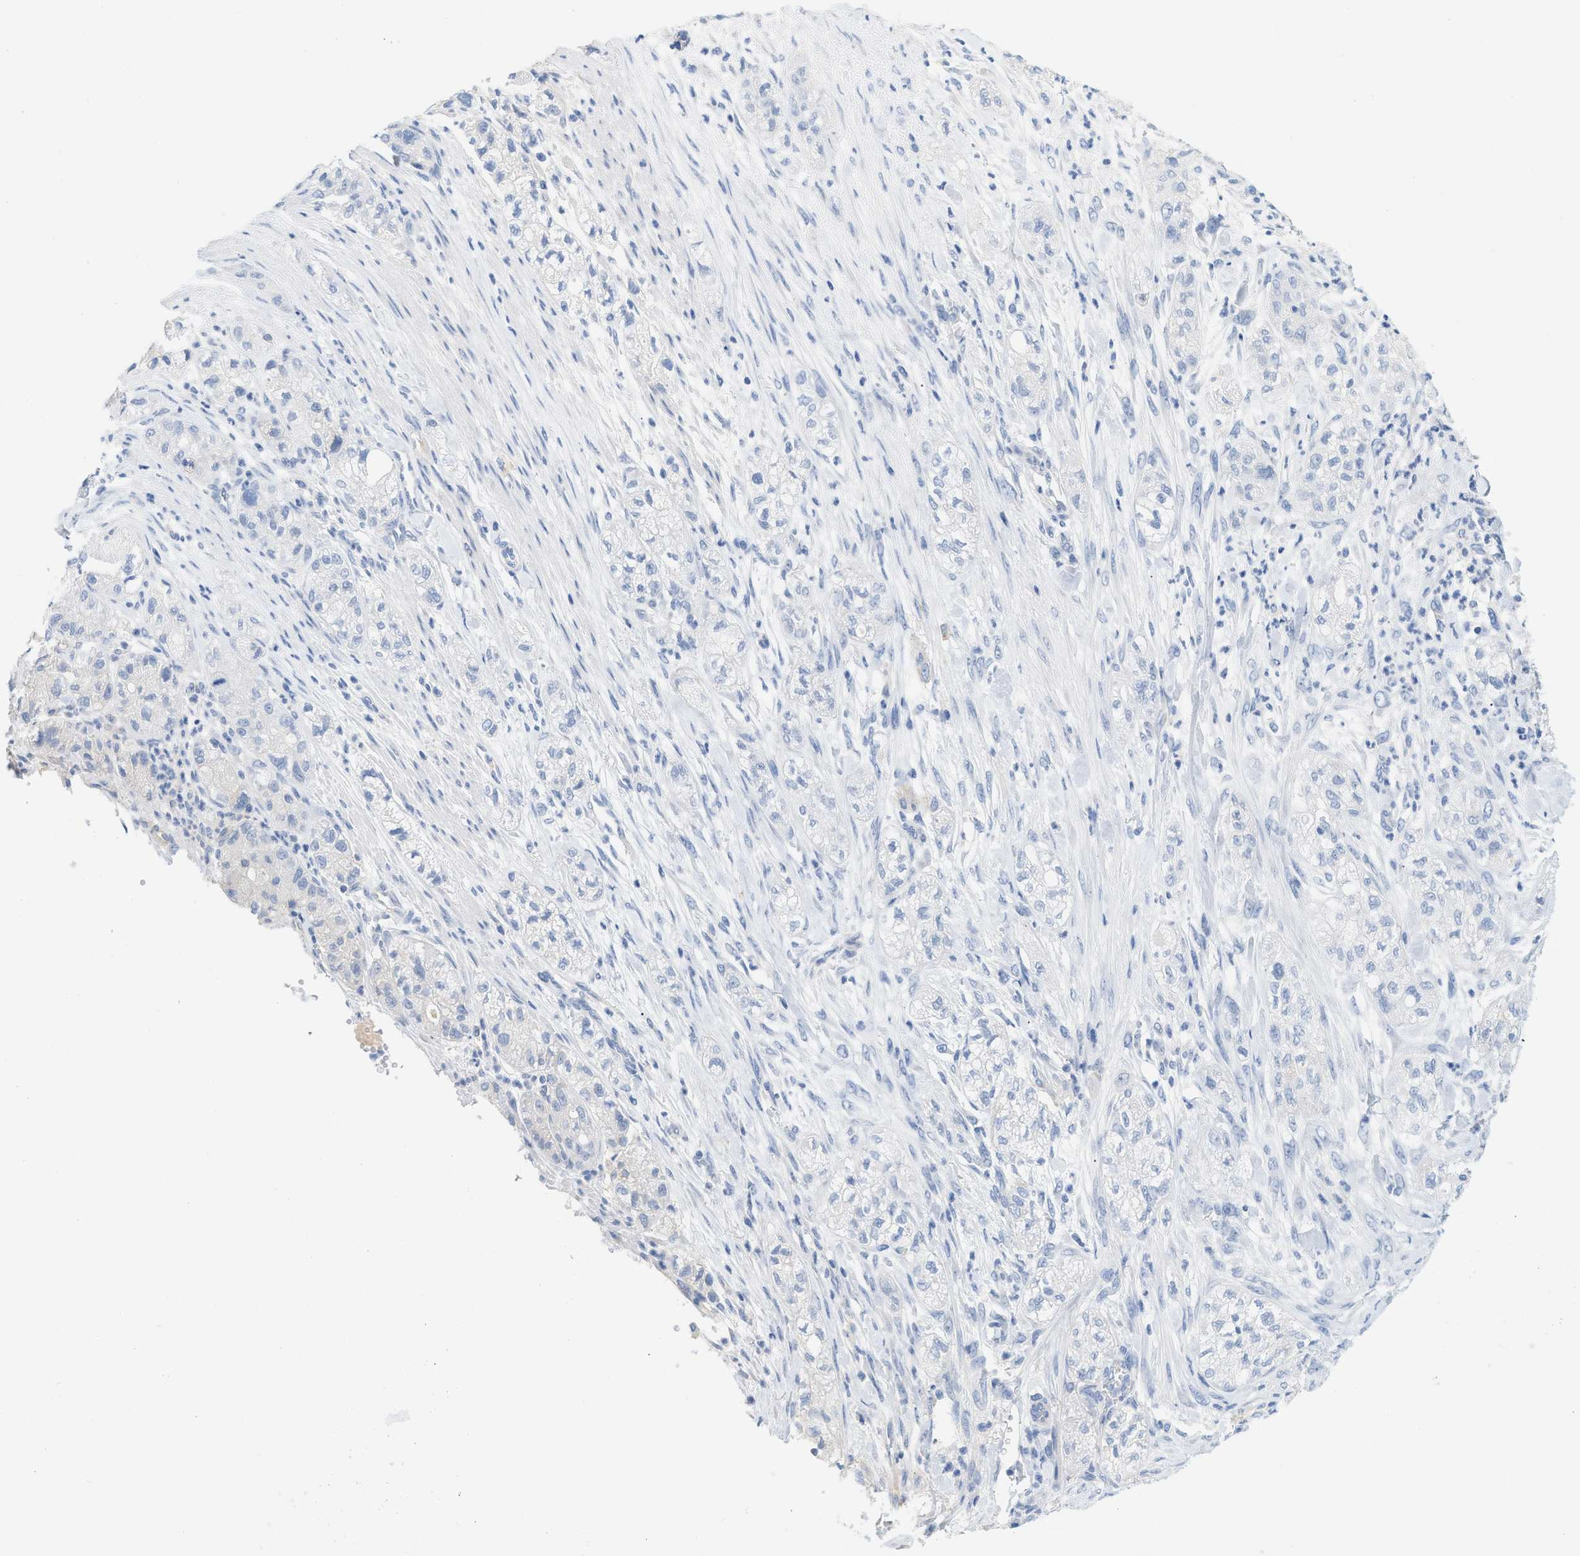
{"staining": {"intensity": "negative", "quantity": "none", "location": "none"}, "tissue": "pancreatic cancer", "cell_type": "Tumor cells", "image_type": "cancer", "snomed": [{"axis": "morphology", "description": "Adenocarcinoma, NOS"}, {"axis": "topography", "description": "Pancreas"}], "caption": "The image demonstrates no staining of tumor cells in pancreatic cancer.", "gene": "PAPPA", "patient": {"sex": "female", "age": 78}}